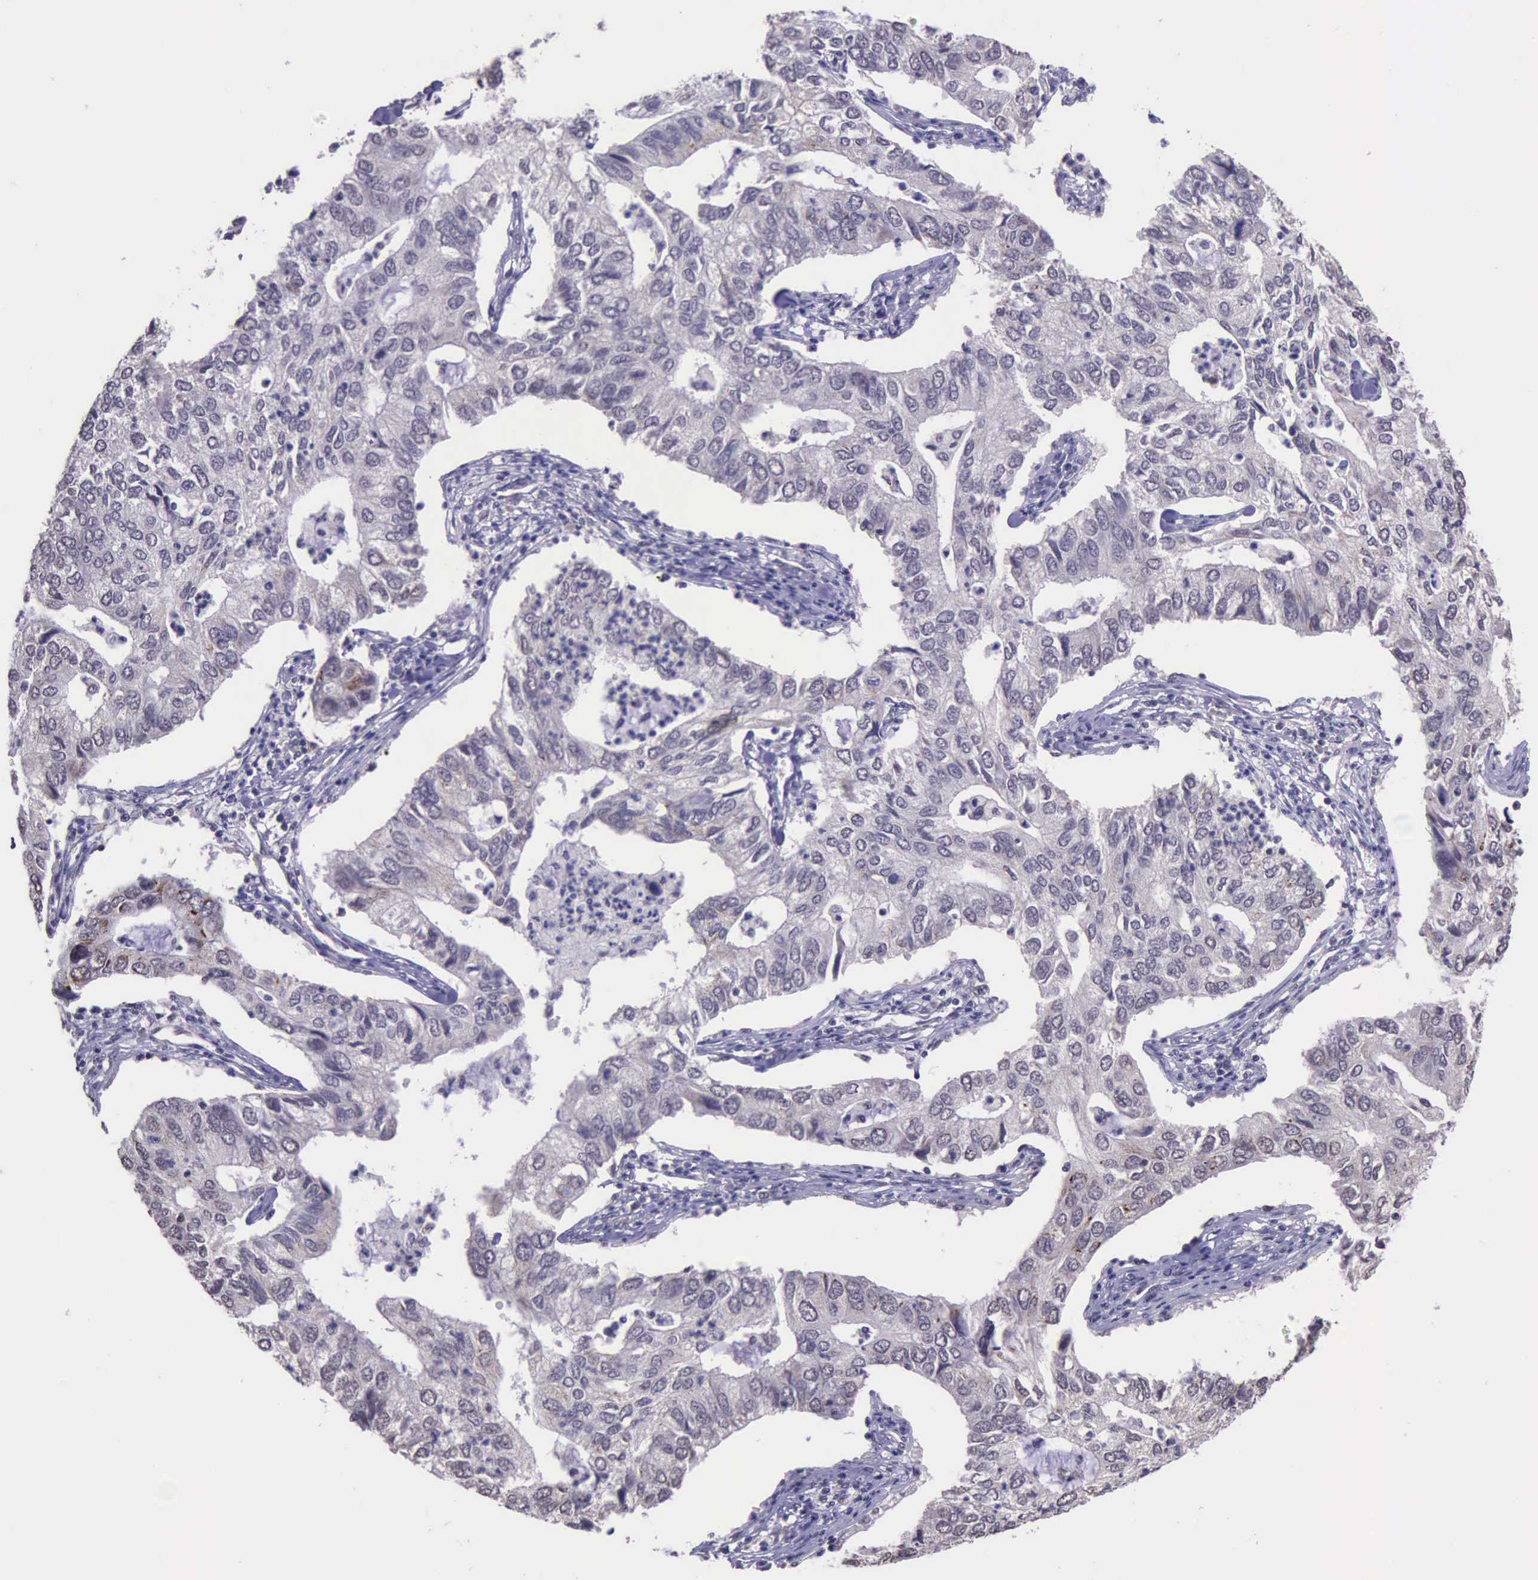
{"staining": {"intensity": "weak", "quantity": "25%-75%", "location": "nuclear"}, "tissue": "lung cancer", "cell_type": "Tumor cells", "image_type": "cancer", "snomed": [{"axis": "morphology", "description": "Adenocarcinoma, NOS"}, {"axis": "topography", "description": "Lung"}], "caption": "DAB immunohistochemical staining of human lung cancer displays weak nuclear protein staining in about 25%-75% of tumor cells.", "gene": "PRPF39", "patient": {"sex": "male", "age": 48}}